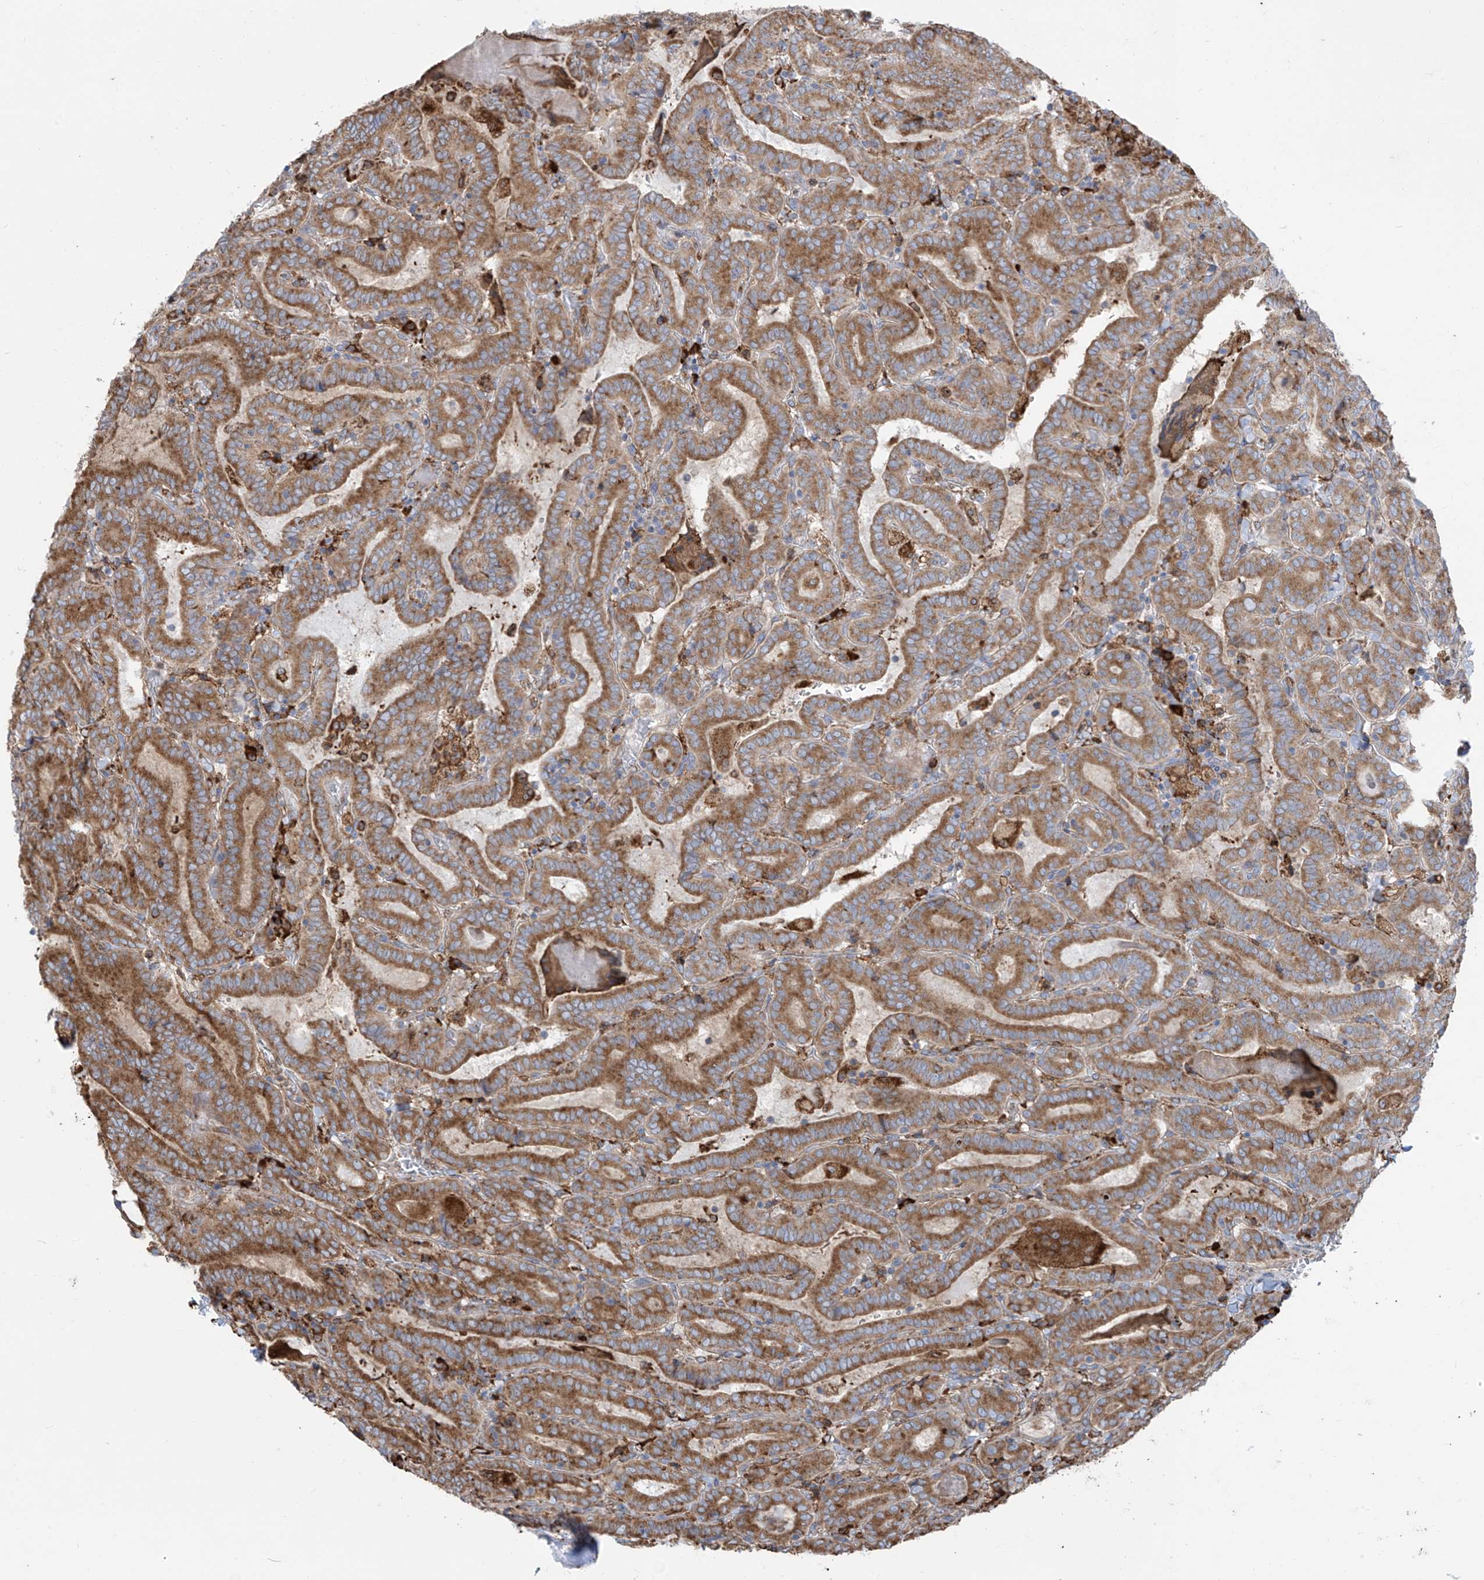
{"staining": {"intensity": "moderate", "quantity": ">75%", "location": "cytoplasmic/membranous"}, "tissue": "thyroid cancer", "cell_type": "Tumor cells", "image_type": "cancer", "snomed": [{"axis": "morphology", "description": "Papillary adenocarcinoma, NOS"}, {"axis": "topography", "description": "Thyroid gland"}], "caption": "Moderate cytoplasmic/membranous staining for a protein is seen in about >75% of tumor cells of thyroid cancer (papillary adenocarcinoma) using immunohistochemistry.", "gene": "ZNF354C", "patient": {"sex": "female", "age": 72}}